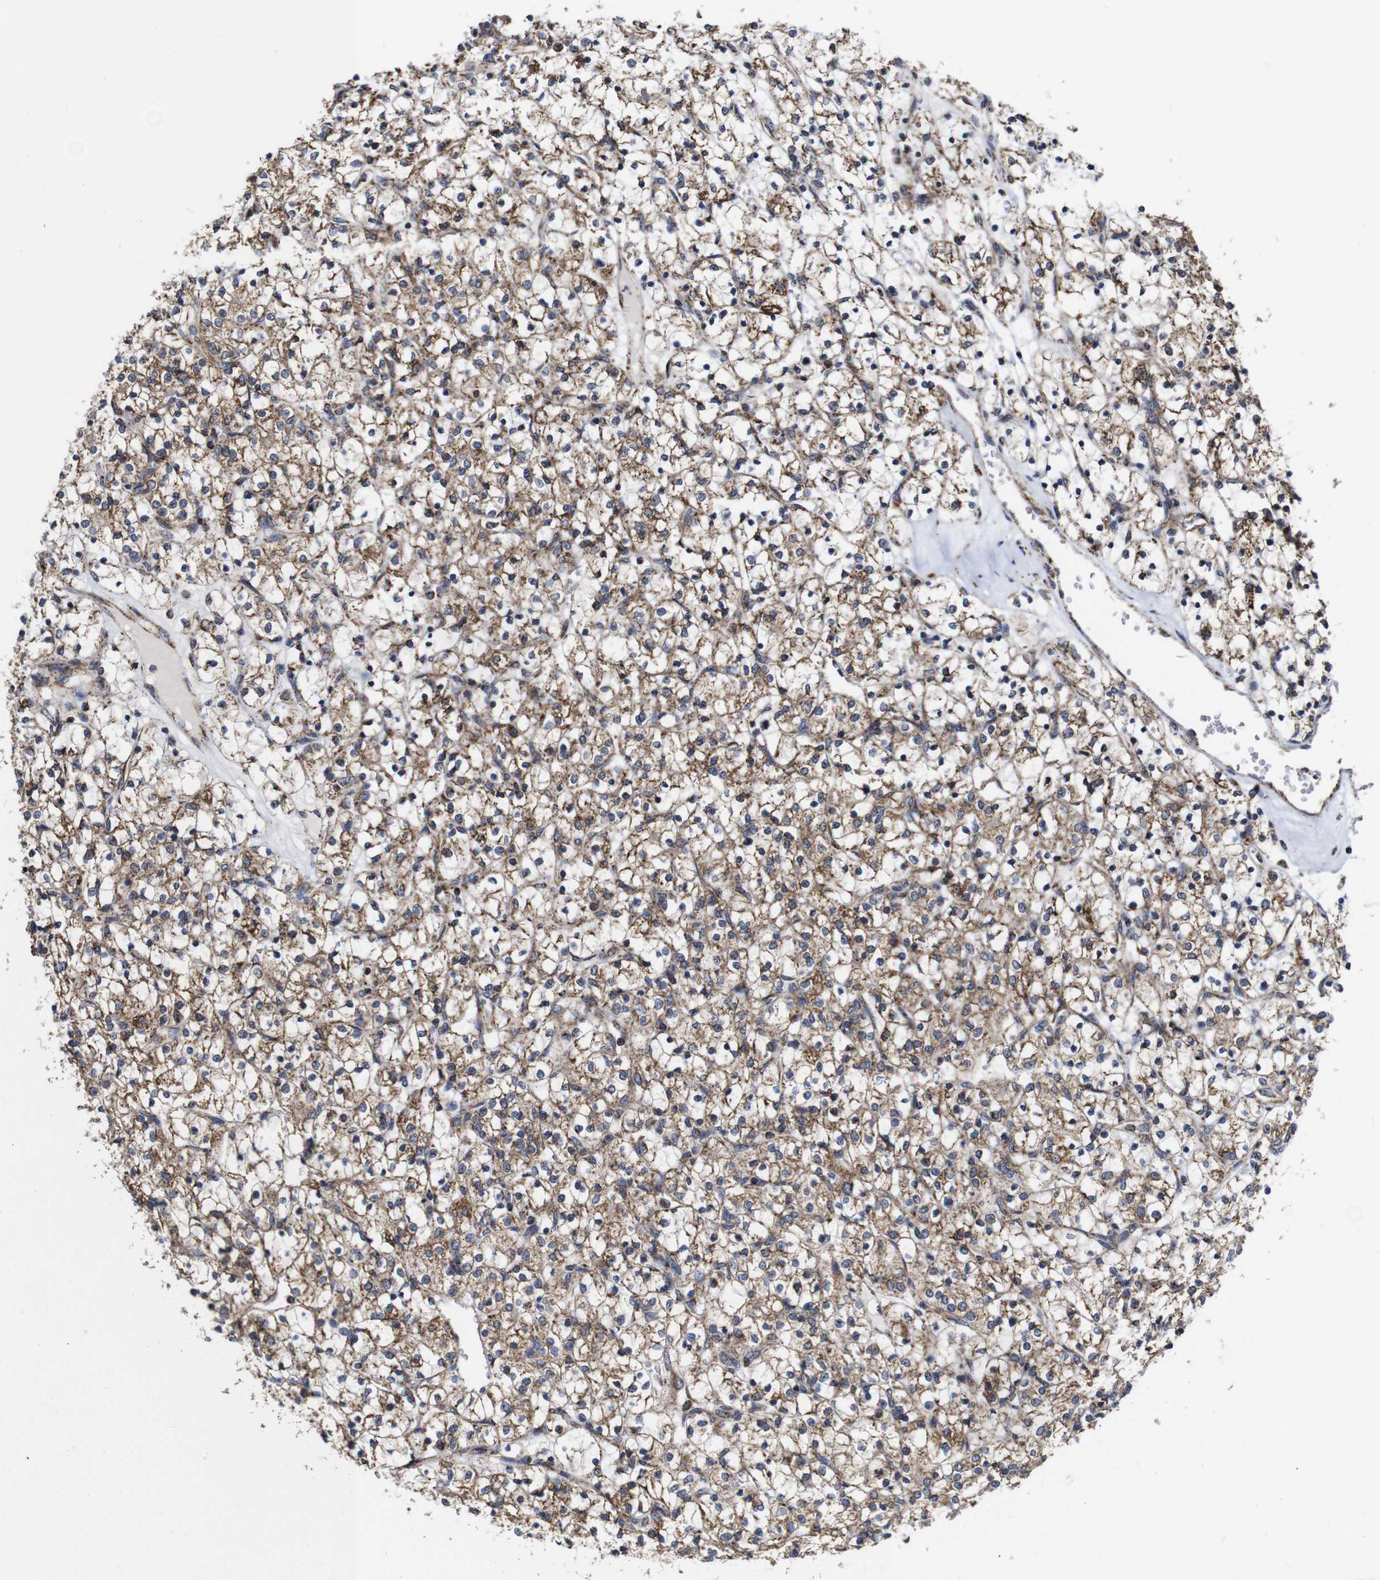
{"staining": {"intensity": "strong", "quantity": "25%-75%", "location": "cytoplasmic/membranous"}, "tissue": "renal cancer", "cell_type": "Tumor cells", "image_type": "cancer", "snomed": [{"axis": "morphology", "description": "Adenocarcinoma, NOS"}, {"axis": "topography", "description": "Kidney"}], "caption": "A histopathology image of renal adenocarcinoma stained for a protein shows strong cytoplasmic/membranous brown staining in tumor cells. (brown staining indicates protein expression, while blue staining denotes nuclei).", "gene": "C17orf80", "patient": {"sex": "female", "age": 69}}